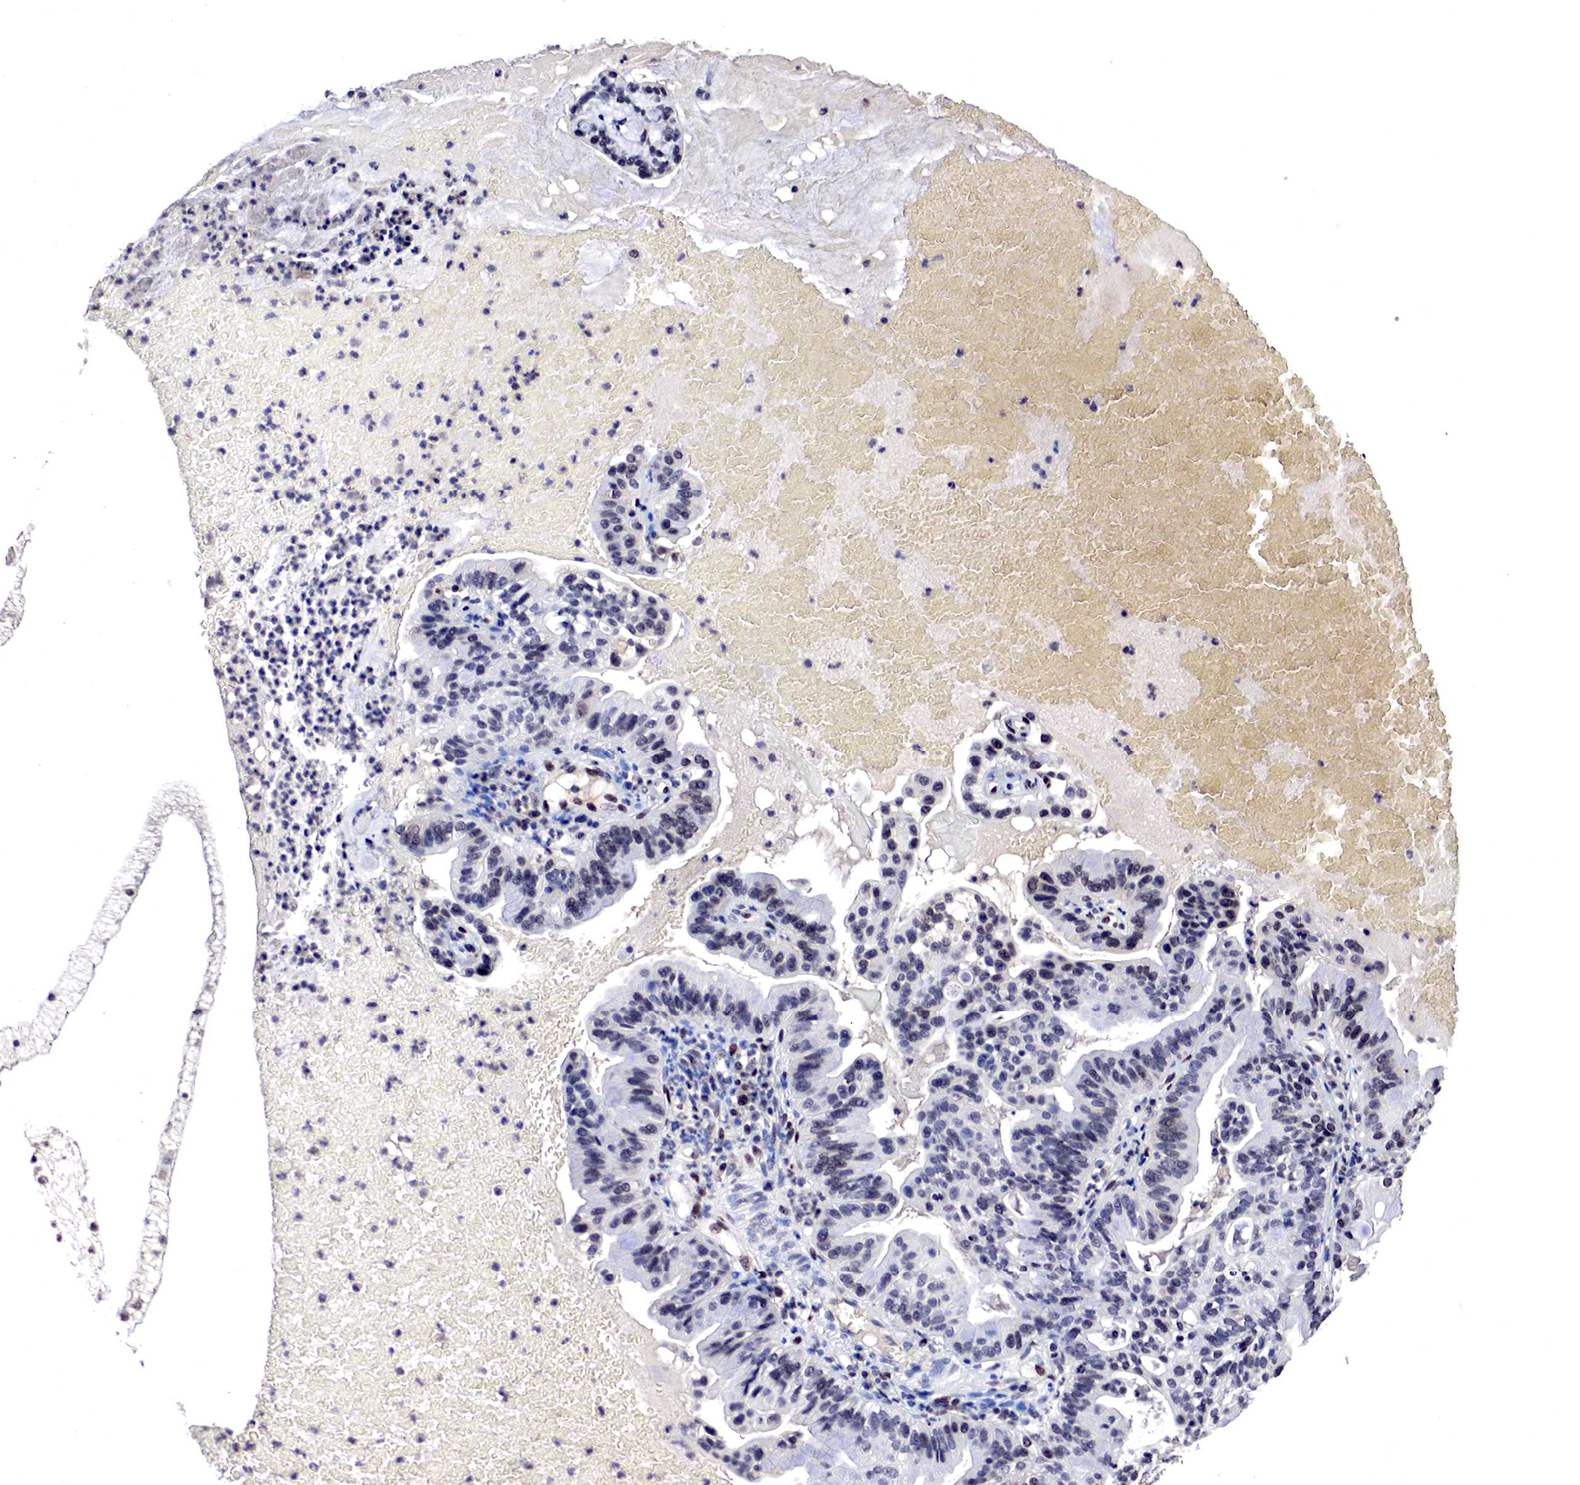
{"staining": {"intensity": "negative", "quantity": "none", "location": "none"}, "tissue": "cervical cancer", "cell_type": "Tumor cells", "image_type": "cancer", "snomed": [{"axis": "morphology", "description": "Adenocarcinoma, NOS"}, {"axis": "topography", "description": "Cervix"}], "caption": "A photomicrograph of human cervical cancer (adenocarcinoma) is negative for staining in tumor cells.", "gene": "DACH2", "patient": {"sex": "female", "age": 41}}